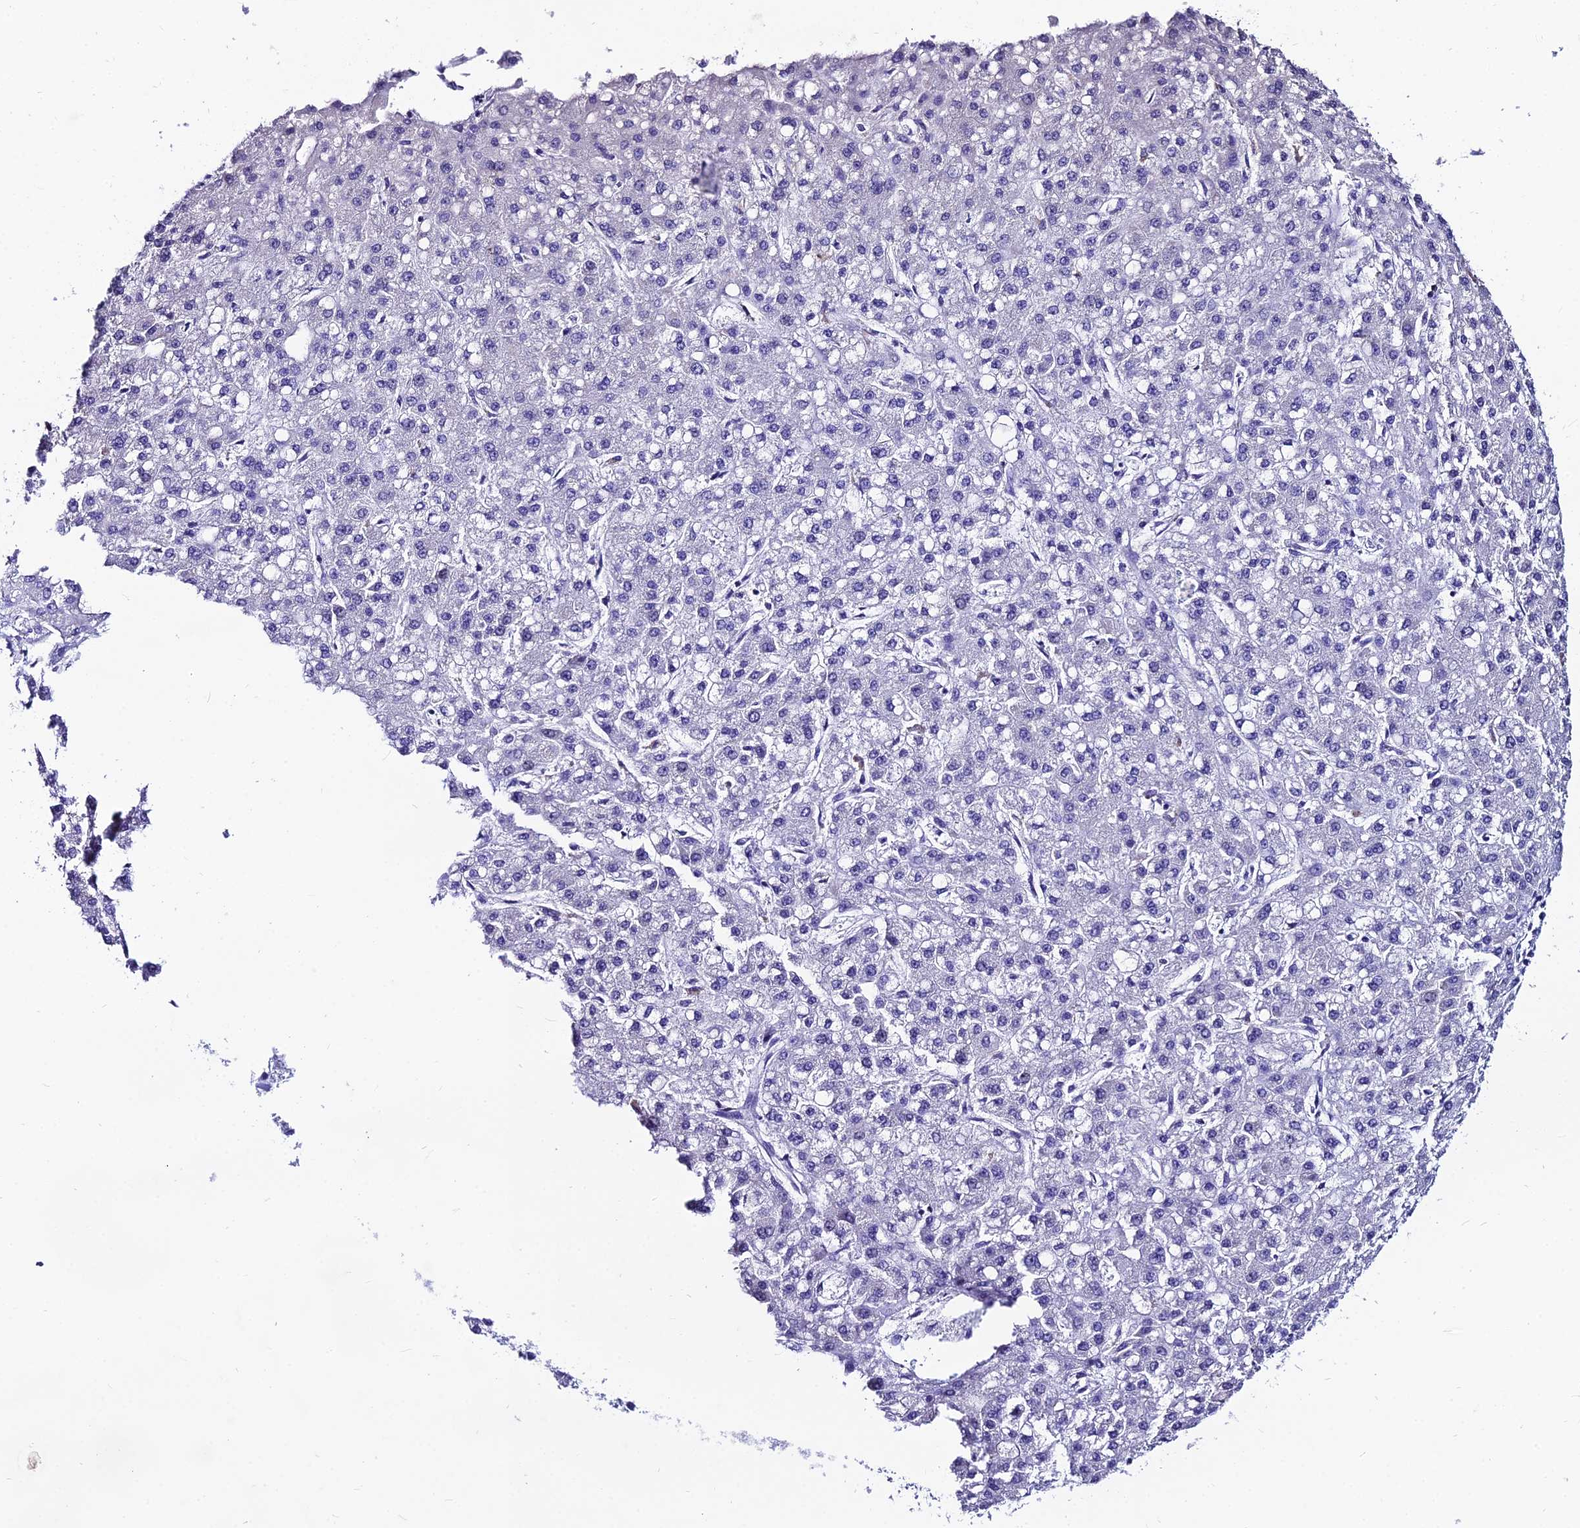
{"staining": {"intensity": "negative", "quantity": "none", "location": "none"}, "tissue": "liver cancer", "cell_type": "Tumor cells", "image_type": "cancer", "snomed": [{"axis": "morphology", "description": "Carcinoma, Hepatocellular, NOS"}, {"axis": "topography", "description": "Liver"}], "caption": "Tumor cells show no significant expression in liver cancer (hepatocellular carcinoma).", "gene": "LGALS7", "patient": {"sex": "male", "age": 67}}